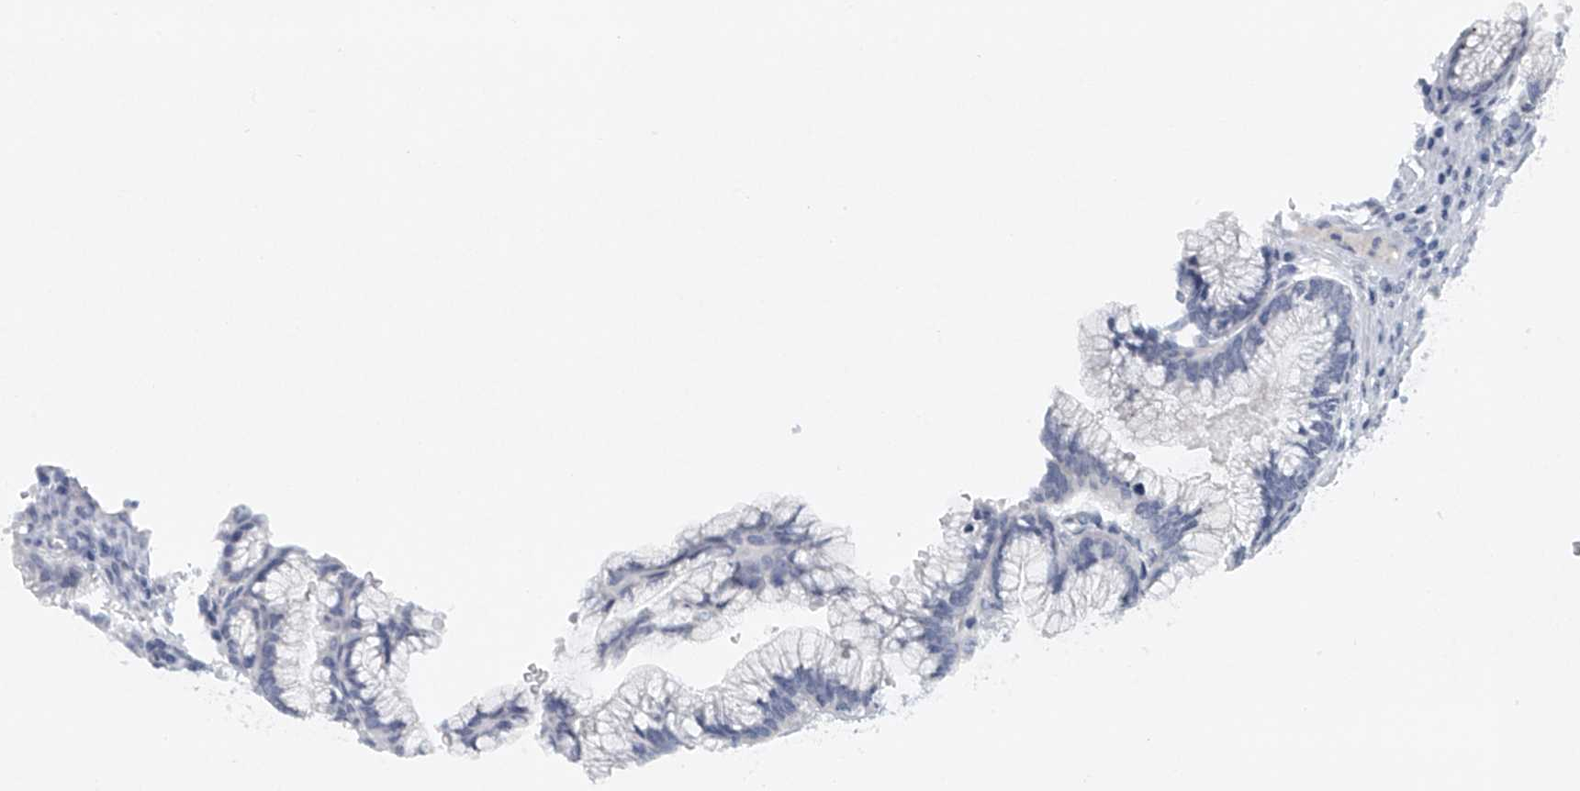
{"staining": {"intensity": "negative", "quantity": "none", "location": "none"}, "tissue": "pancreatic cancer", "cell_type": "Tumor cells", "image_type": "cancer", "snomed": [{"axis": "morphology", "description": "Adenocarcinoma, NOS"}, {"axis": "topography", "description": "Pancreas"}], "caption": "This is a photomicrograph of immunohistochemistry staining of adenocarcinoma (pancreatic), which shows no expression in tumor cells.", "gene": "FAT2", "patient": {"sex": "female", "age": 64}}